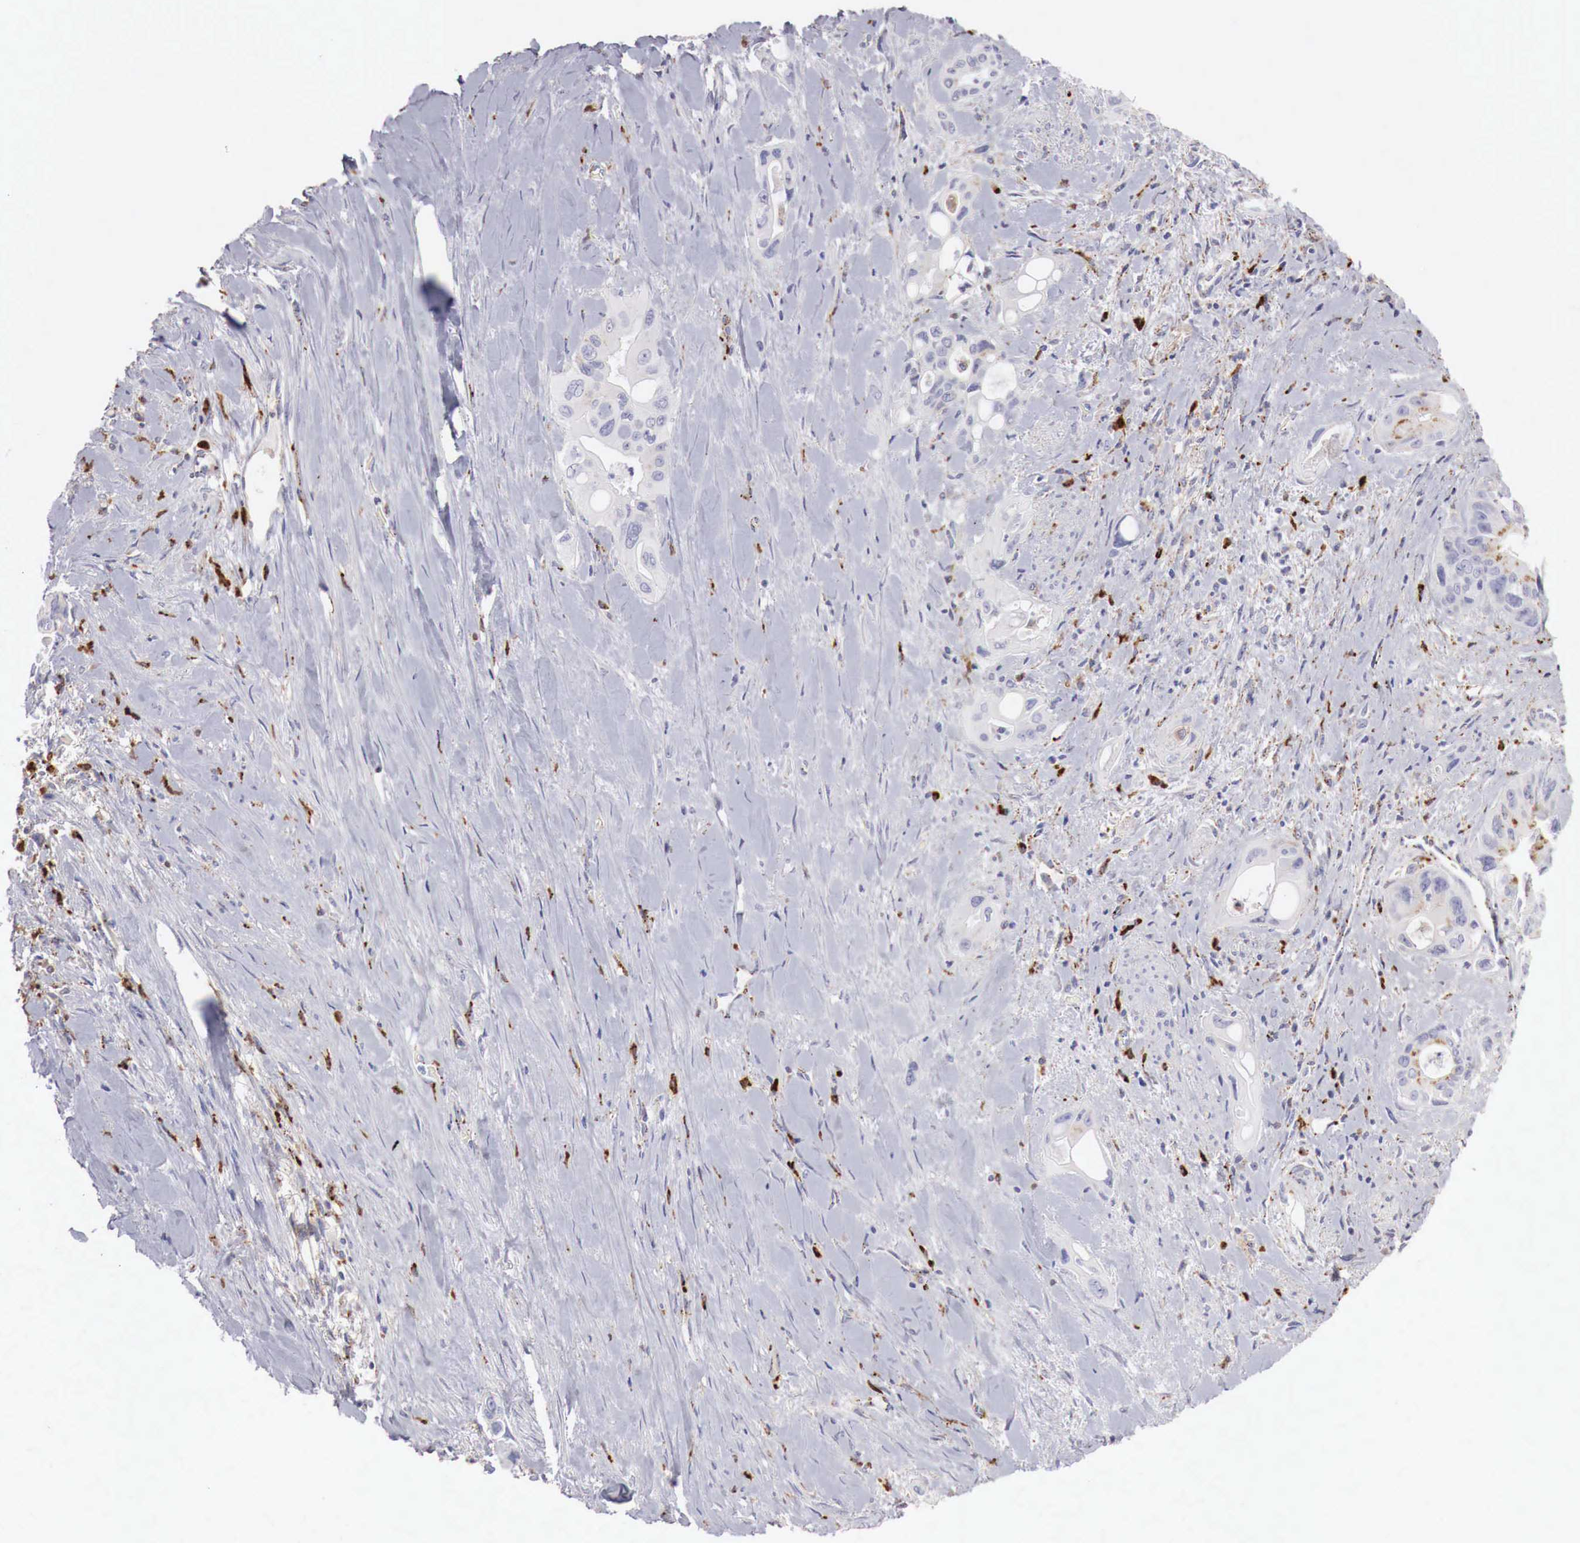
{"staining": {"intensity": "negative", "quantity": "none", "location": "none"}, "tissue": "pancreatic cancer", "cell_type": "Tumor cells", "image_type": "cancer", "snomed": [{"axis": "morphology", "description": "Adenocarcinoma, NOS"}, {"axis": "topography", "description": "Pancreas"}], "caption": "High magnification brightfield microscopy of pancreatic adenocarcinoma stained with DAB (brown) and counterstained with hematoxylin (blue): tumor cells show no significant expression. The staining was performed using DAB (3,3'-diaminobenzidine) to visualize the protein expression in brown, while the nuclei were stained in blue with hematoxylin (Magnification: 20x).", "gene": "GLA", "patient": {"sex": "male", "age": 77}}